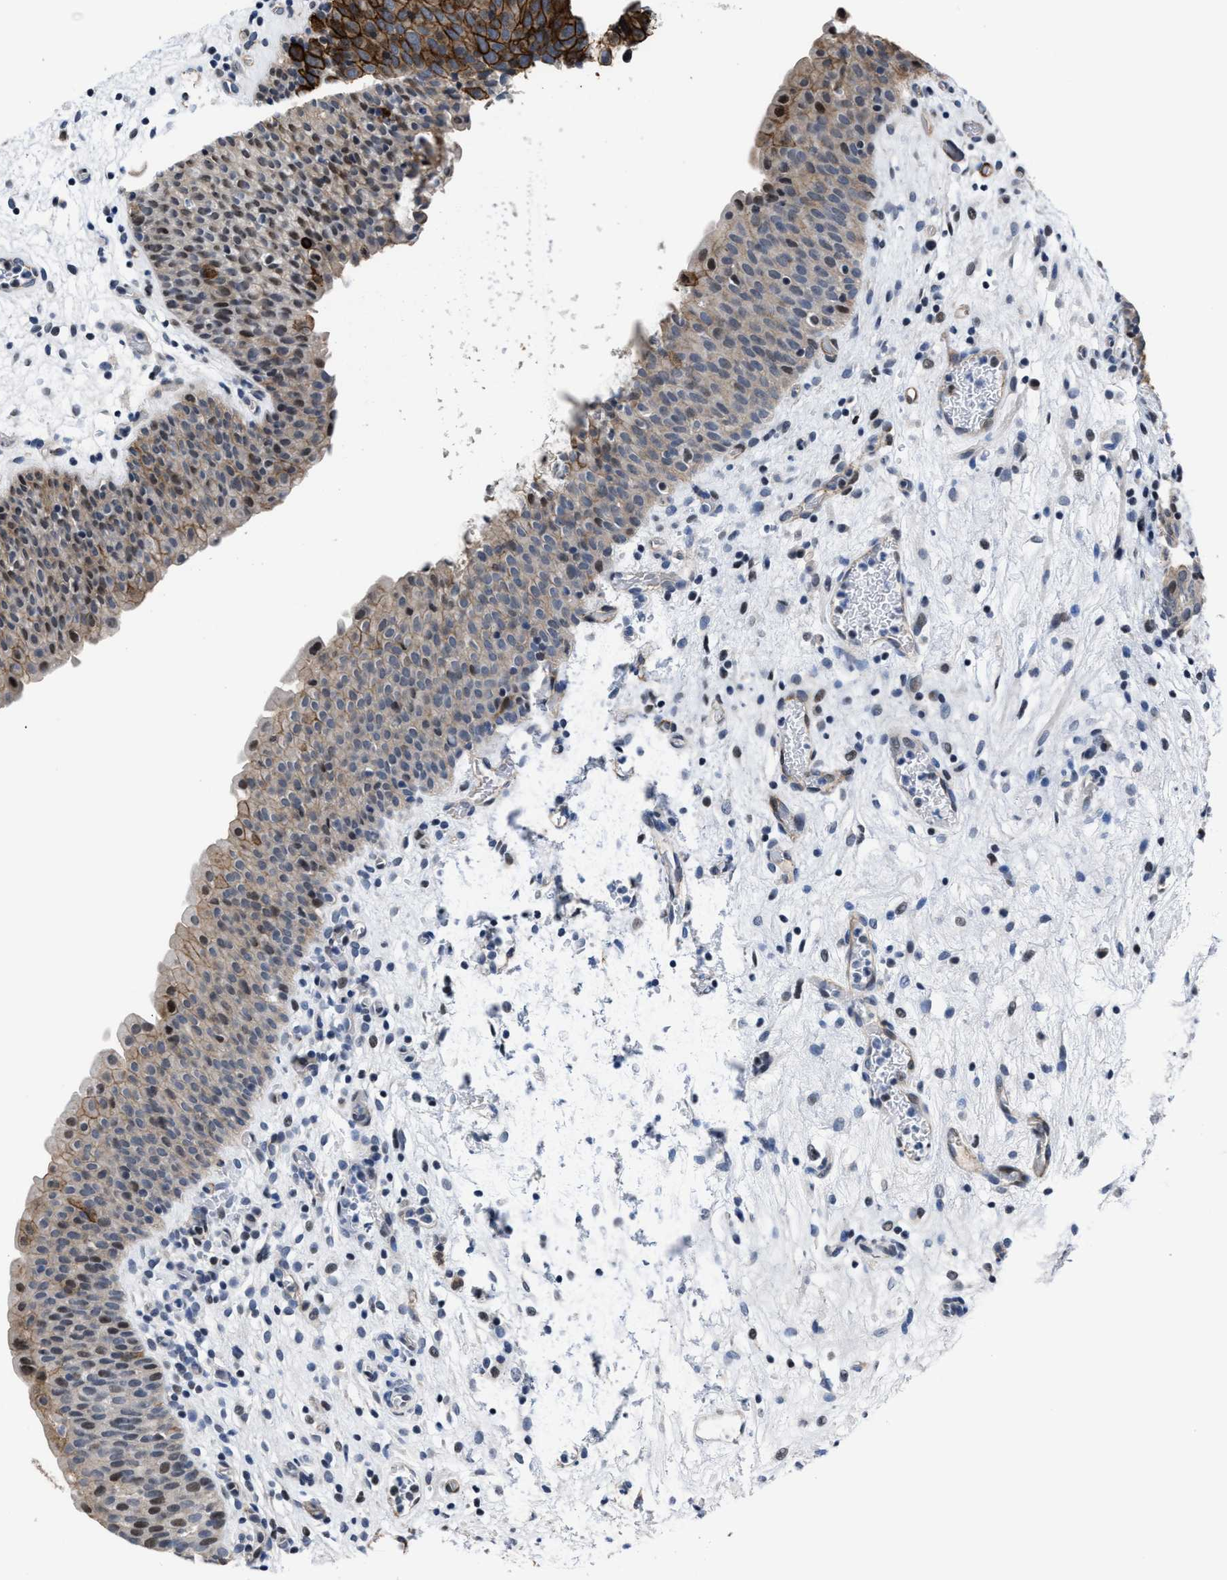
{"staining": {"intensity": "weak", "quantity": ">75%", "location": "cytoplasmic/membranous"}, "tissue": "urinary bladder", "cell_type": "Urothelial cells", "image_type": "normal", "snomed": [{"axis": "morphology", "description": "Normal tissue, NOS"}, {"axis": "topography", "description": "Urinary bladder"}], "caption": "Normal urinary bladder demonstrates weak cytoplasmic/membranous expression in approximately >75% of urothelial cells.", "gene": "MARCKSL1", "patient": {"sex": "male", "age": 37}}